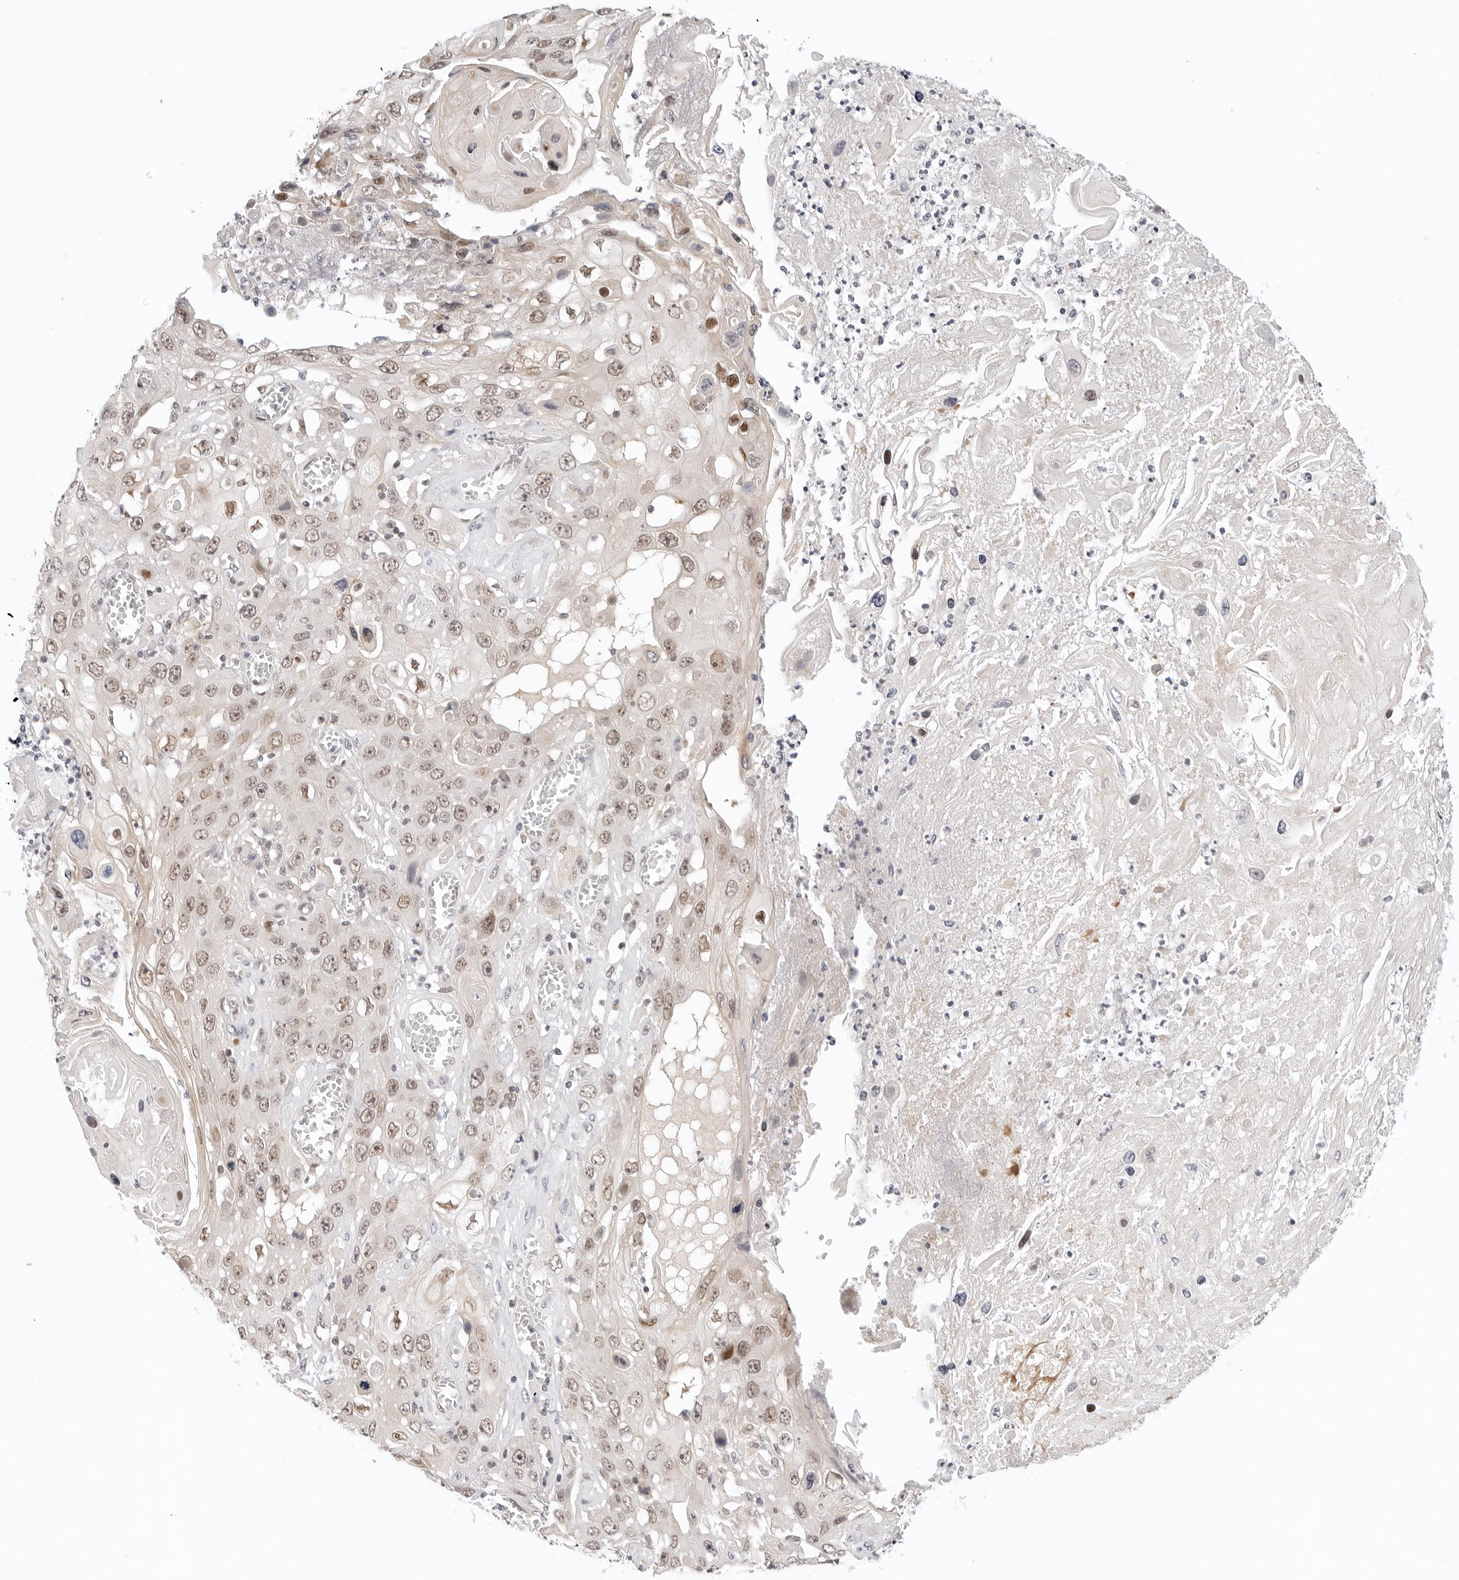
{"staining": {"intensity": "weak", "quantity": ">75%", "location": "nuclear"}, "tissue": "skin cancer", "cell_type": "Tumor cells", "image_type": "cancer", "snomed": [{"axis": "morphology", "description": "Squamous cell carcinoma, NOS"}, {"axis": "topography", "description": "Skin"}], "caption": "Approximately >75% of tumor cells in human skin cancer show weak nuclear protein staining as visualized by brown immunohistochemical staining.", "gene": "TSEN2", "patient": {"sex": "male", "age": 55}}